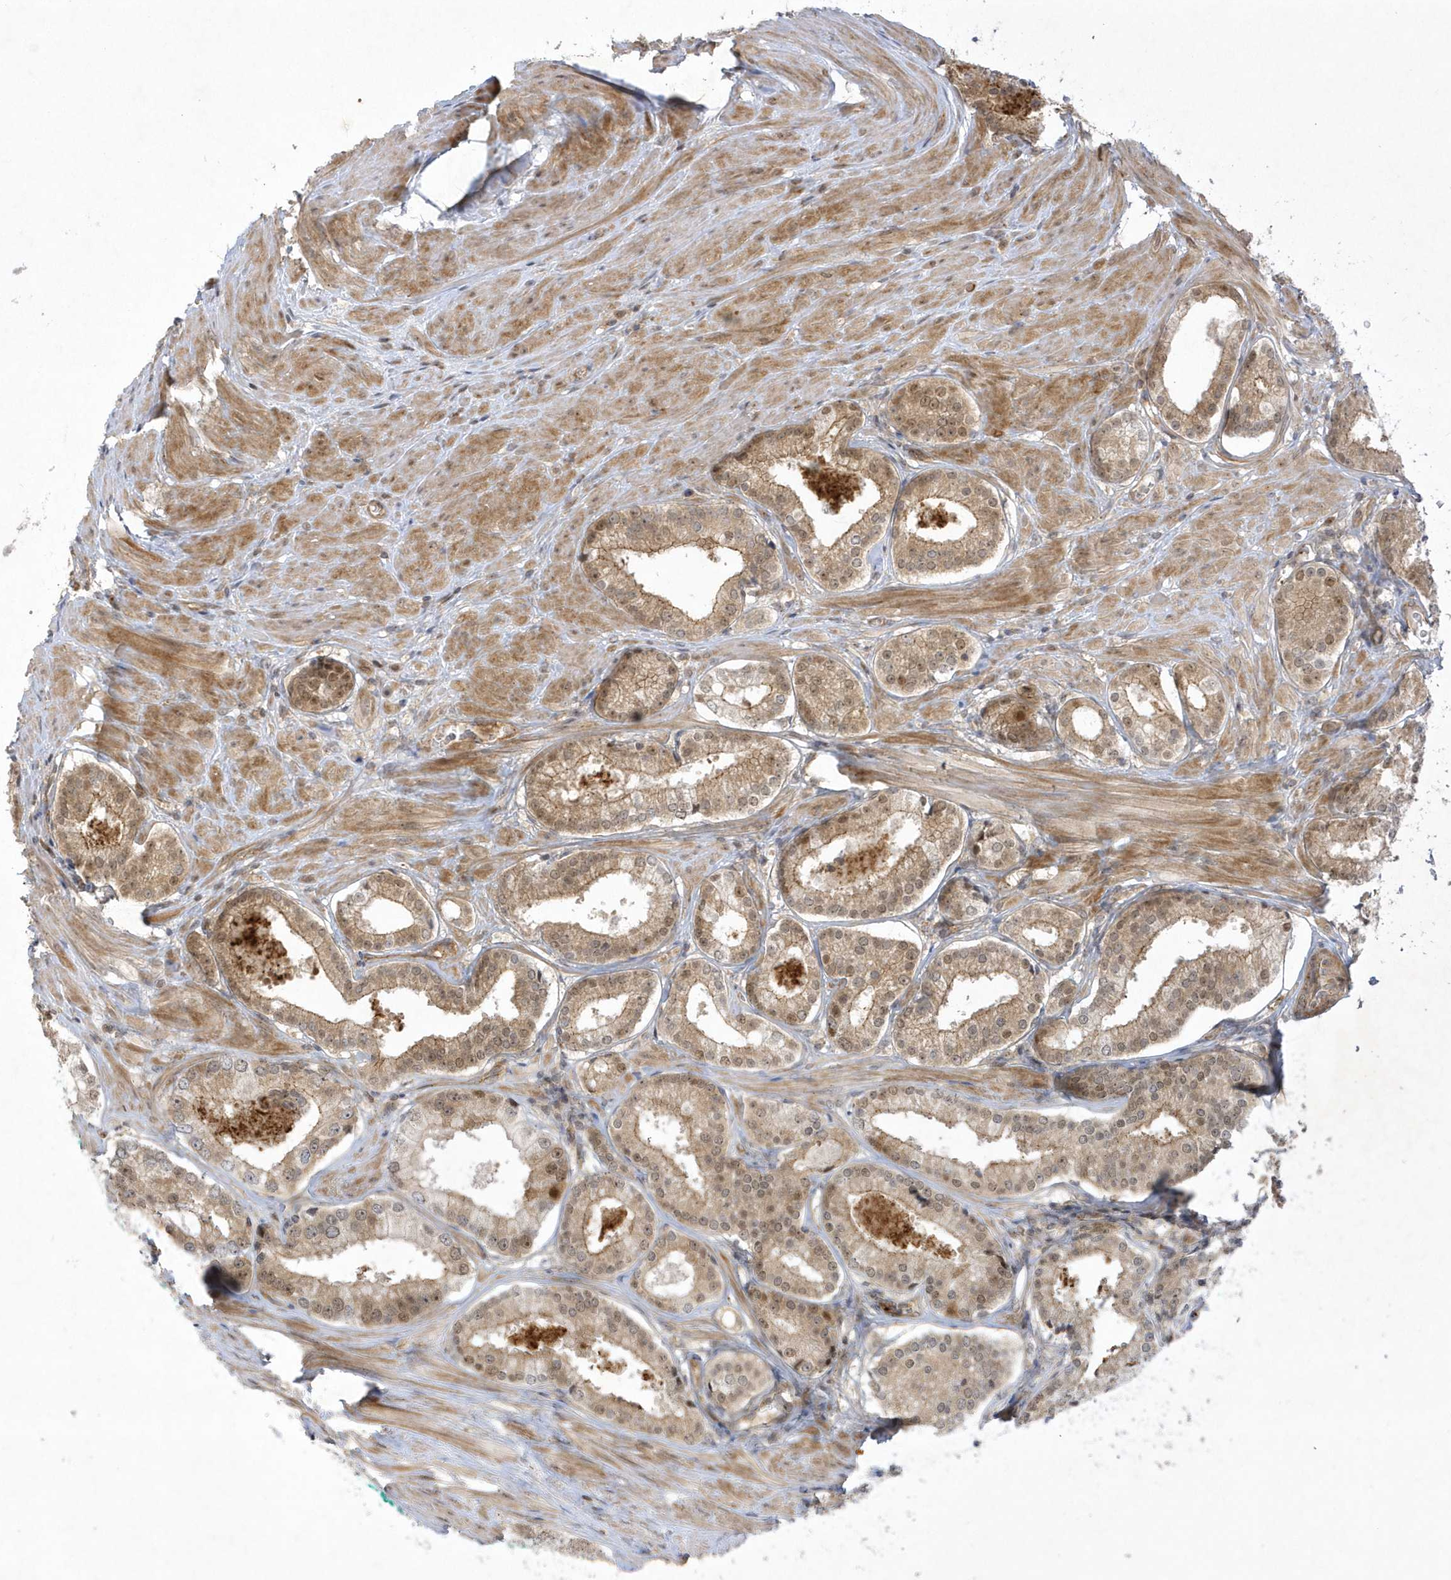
{"staining": {"intensity": "moderate", "quantity": "25%-75%", "location": "cytoplasmic/membranous,nuclear"}, "tissue": "prostate cancer", "cell_type": "Tumor cells", "image_type": "cancer", "snomed": [{"axis": "morphology", "description": "Adenocarcinoma, Low grade"}, {"axis": "topography", "description": "Prostate"}], "caption": "A brown stain labels moderate cytoplasmic/membranous and nuclear expression of a protein in prostate cancer tumor cells. (DAB IHC with brightfield microscopy, high magnification).", "gene": "NAF1", "patient": {"sex": "male", "age": 54}}